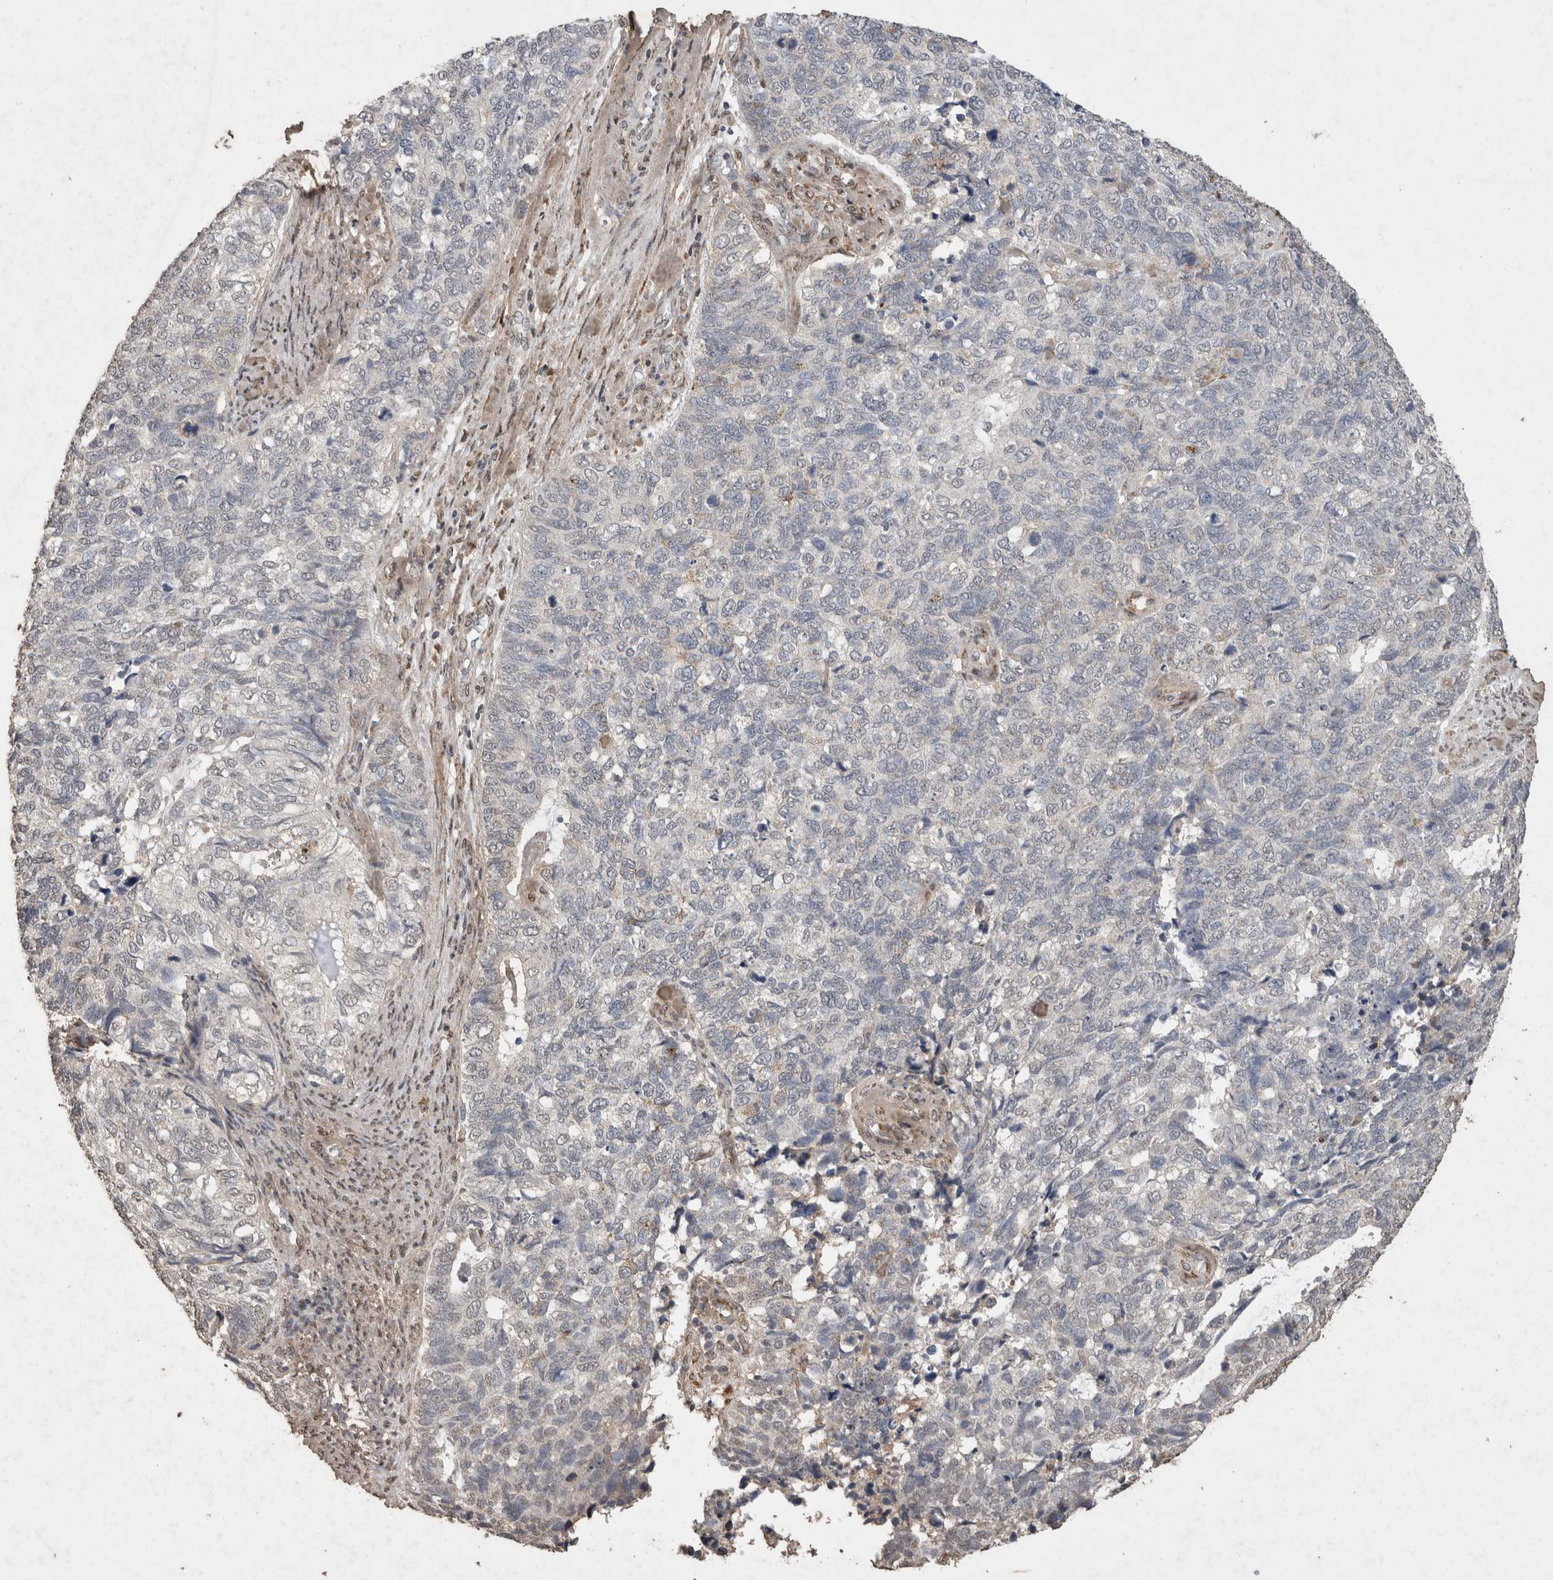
{"staining": {"intensity": "negative", "quantity": "none", "location": "none"}, "tissue": "cervical cancer", "cell_type": "Tumor cells", "image_type": "cancer", "snomed": [{"axis": "morphology", "description": "Squamous cell carcinoma, NOS"}, {"axis": "topography", "description": "Cervix"}], "caption": "Tumor cells show no significant expression in cervical squamous cell carcinoma. Nuclei are stained in blue.", "gene": "C1QTNF5", "patient": {"sex": "female", "age": 63}}